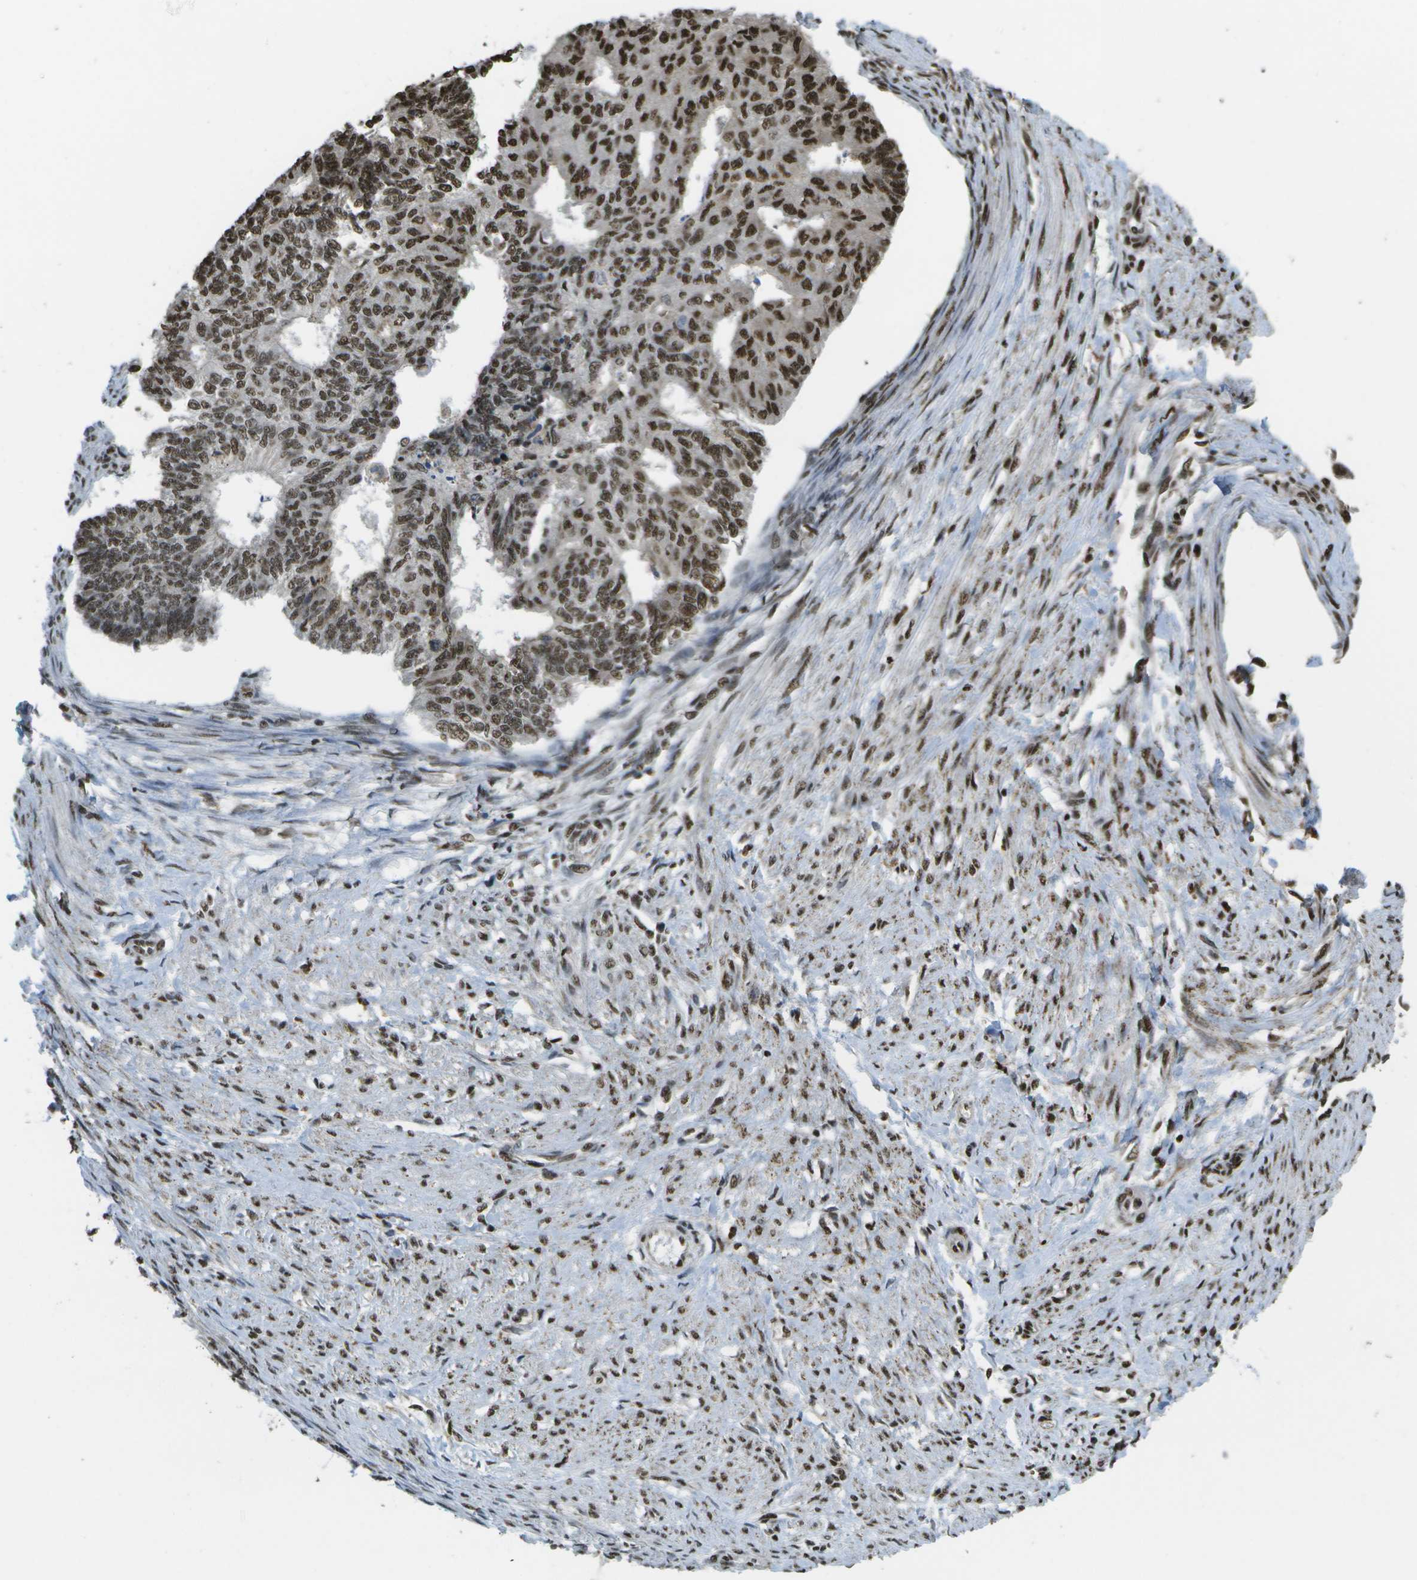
{"staining": {"intensity": "strong", "quantity": ">75%", "location": "nuclear"}, "tissue": "endometrial cancer", "cell_type": "Tumor cells", "image_type": "cancer", "snomed": [{"axis": "morphology", "description": "Adenocarcinoma, NOS"}, {"axis": "topography", "description": "Endometrium"}], "caption": "IHC (DAB (3,3'-diaminobenzidine)) staining of human adenocarcinoma (endometrial) displays strong nuclear protein staining in about >75% of tumor cells.", "gene": "SPEN", "patient": {"sex": "female", "age": 32}}